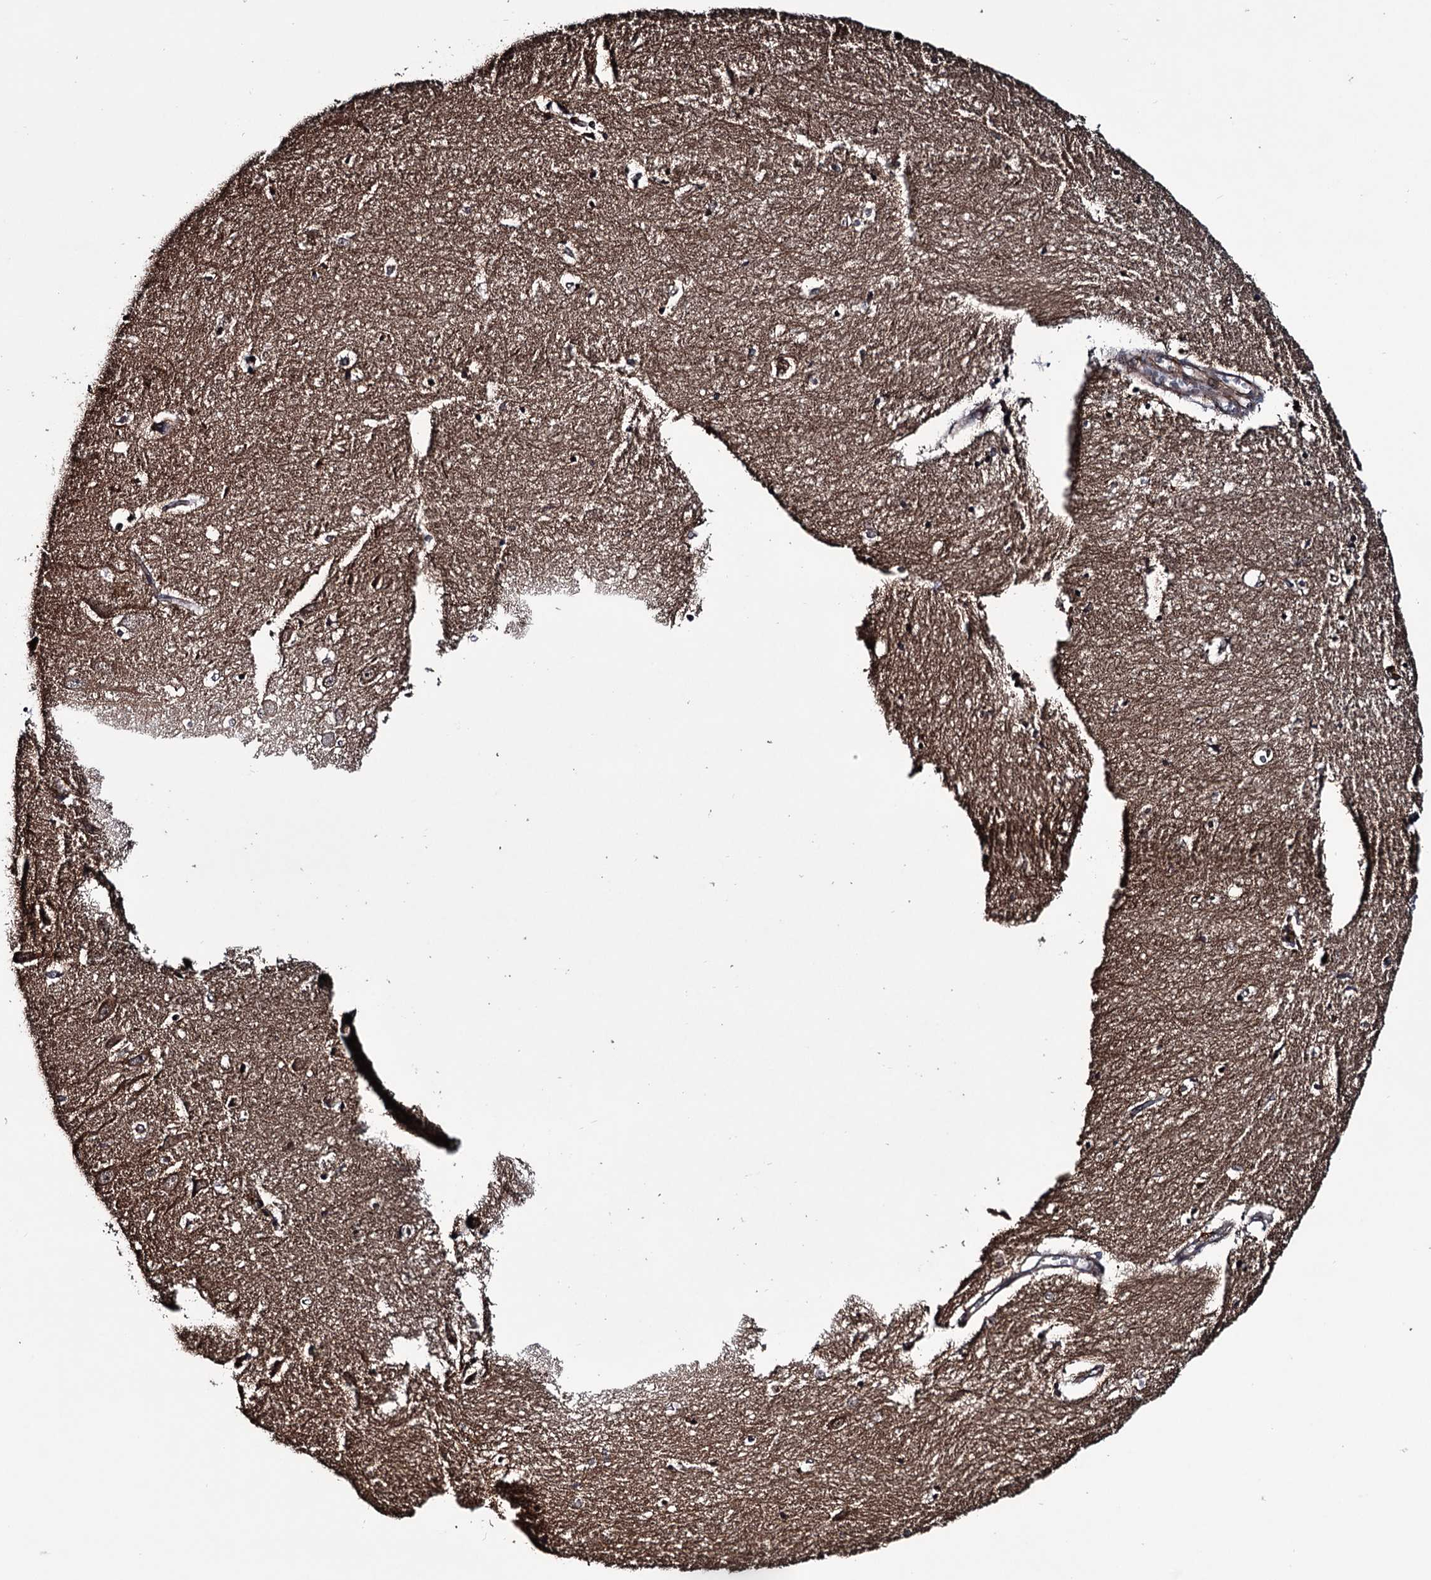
{"staining": {"intensity": "moderate", "quantity": "25%-75%", "location": "cytoplasmic/membranous,nuclear"}, "tissue": "hippocampus", "cell_type": "Glial cells", "image_type": "normal", "snomed": [{"axis": "morphology", "description": "Normal tissue, NOS"}, {"axis": "topography", "description": "Hippocampus"}], "caption": "Hippocampus stained with IHC exhibits moderate cytoplasmic/membranous,nuclear positivity in approximately 25%-75% of glial cells. (IHC, brightfield microscopy, high magnification).", "gene": "EYA4", "patient": {"sex": "female", "age": 64}}